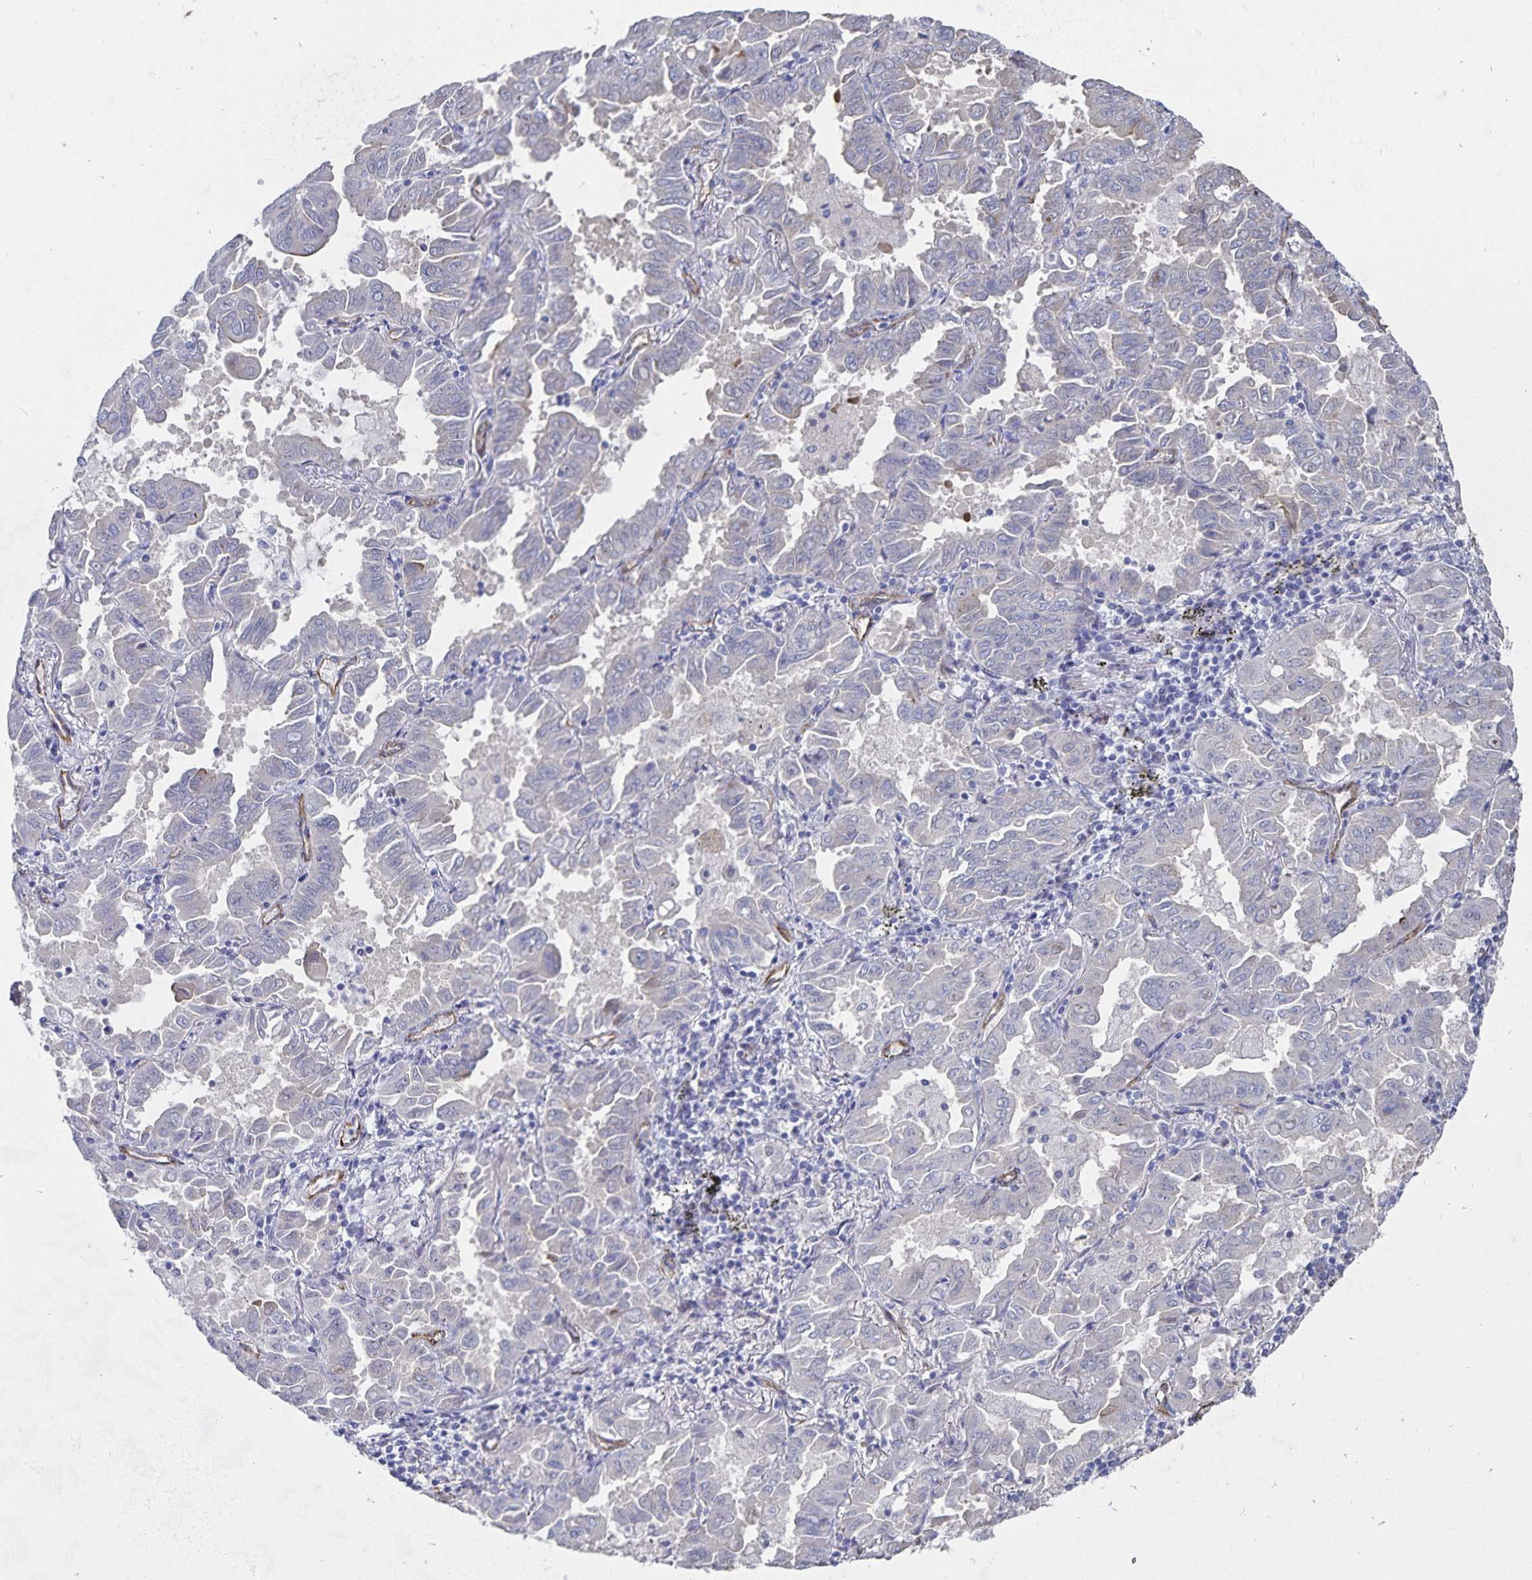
{"staining": {"intensity": "negative", "quantity": "none", "location": "none"}, "tissue": "lung cancer", "cell_type": "Tumor cells", "image_type": "cancer", "snomed": [{"axis": "morphology", "description": "Adenocarcinoma, NOS"}, {"axis": "topography", "description": "Lung"}], "caption": "Lung cancer was stained to show a protein in brown. There is no significant expression in tumor cells. Nuclei are stained in blue.", "gene": "SSTR1", "patient": {"sex": "male", "age": 64}}